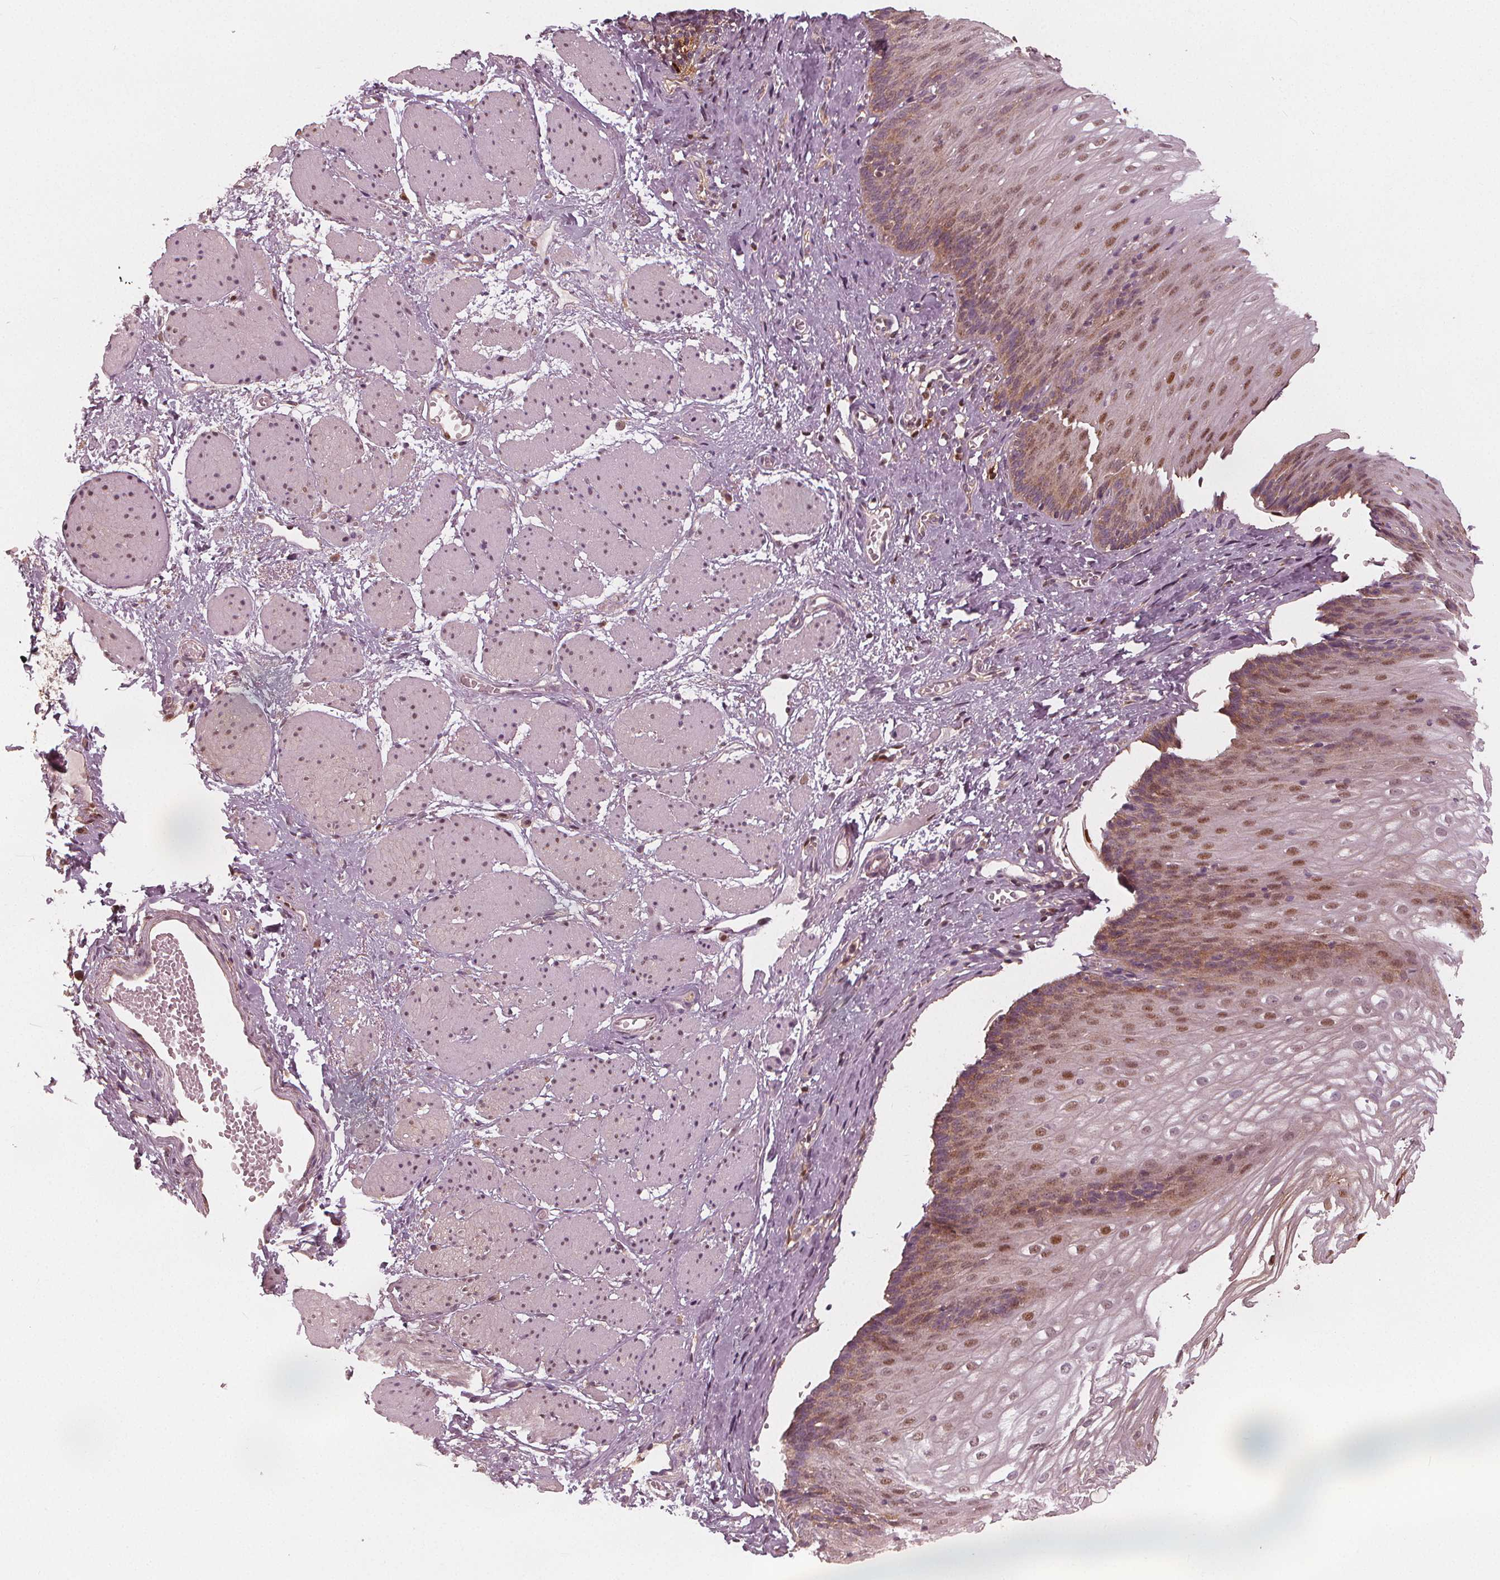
{"staining": {"intensity": "strong", "quantity": "25%-75%", "location": "cytoplasmic/membranous,nuclear"}, "tissue": "esophagus", "cell_type": "Squamous epithelial cells", "image_type": "normal", "snomed": [{"axis": "morphology", "description": "Normal tissue, NOS"}, {"axis": "topography", "description": "Esophagus"}], "caption": "Strong cytoplasmic/membranous,nuclear positivity is identified in approximately 25%-75% of squamous epithelial cells in benign esophagus. Using DAB (3,3'-diaminobenzidine) (brown) and hematoxylin (blue) stains, captured at high magnification using brightfield microscopy.", "gene": "SQSTM1", "patient": {"sex": "male", "age": 62}}